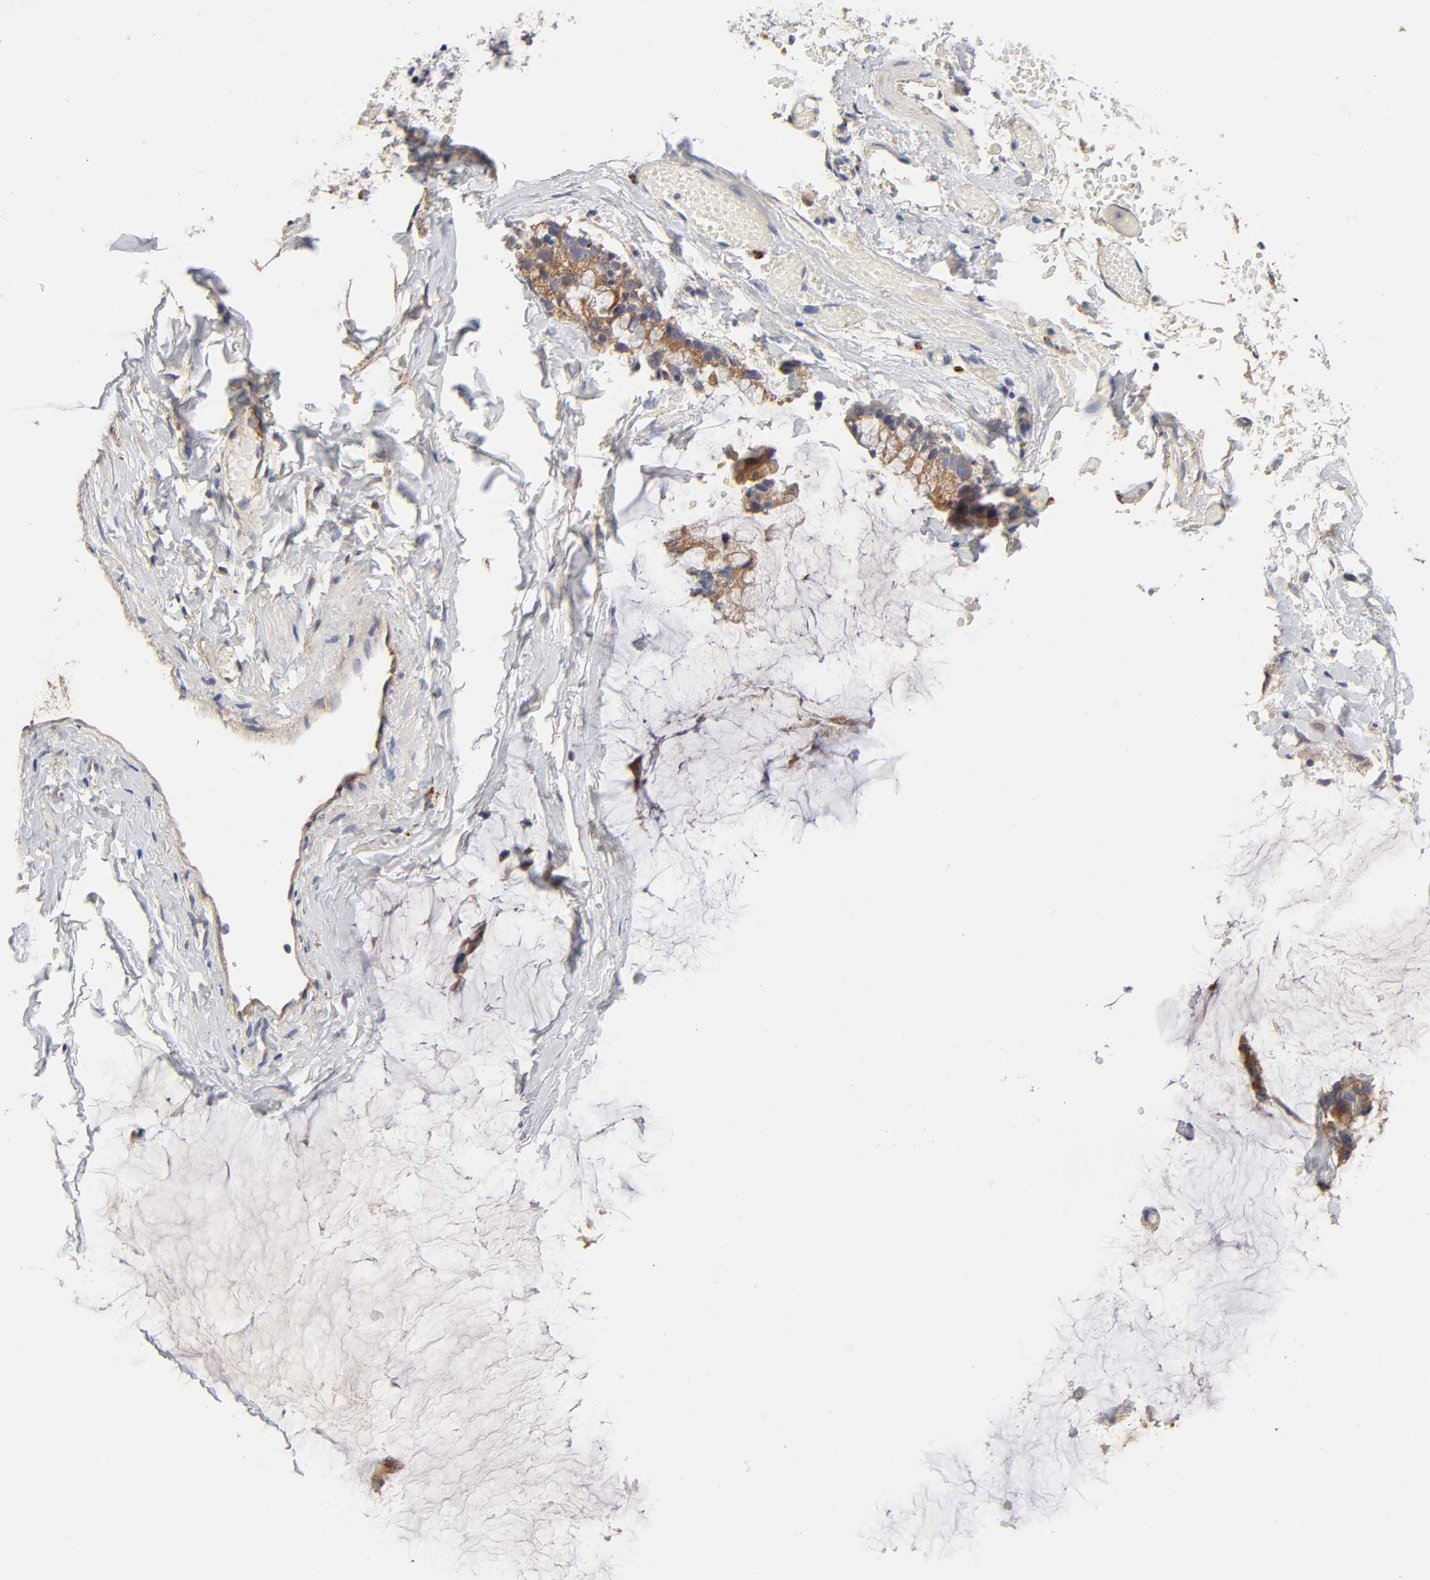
{"staining": {"intensity": "moderate", "quantity": ">75%", "location": "cytoplasmic/membranous"}, "tissue": "ovarian cancer", "cell_type": "Tumor cells", "image_type": "cancer", "snomed": [{"axis": "morphology", "description": "Cystadenocarcinoma, mucinous, NOS"}, {"axis": "topography", "description": "Ovary"}], "caption": "The micrograph exhibits a brown stain indicating the presence of a protein in the cytoplasmic/membranous of tumor cells in ovarian mucinous cystadenocarcinoma. (Brightfield microscopy of DAB IHC at high magnification).", "gene": "C17orf75", "patient": {"sex": "female", "age": 39}}